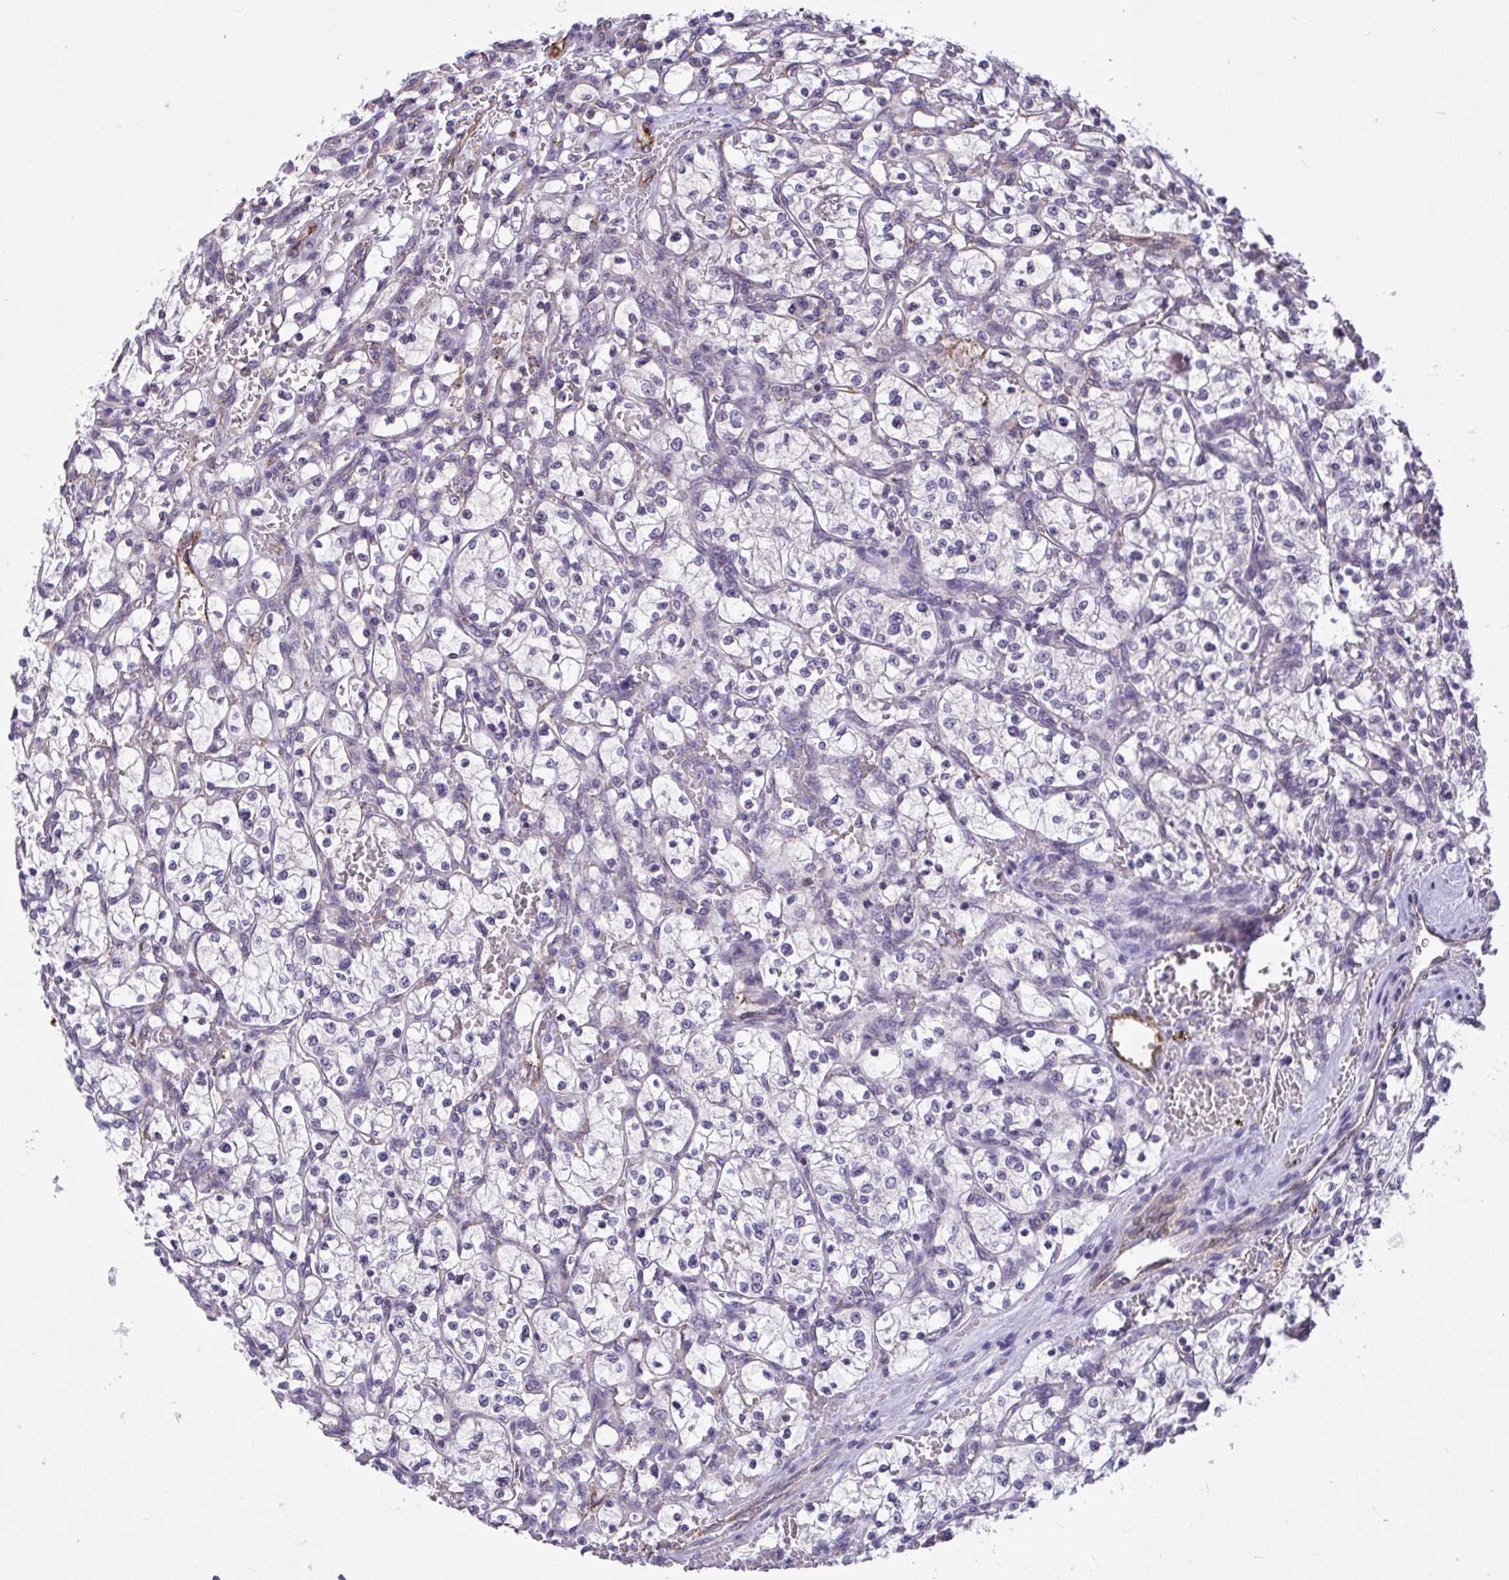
{"staining": {"intensity": "negative", "quantity": "none", "location": "none"}, "tissue": "renal cancer", "cell_type": "Tumor cells", "image_type": "cancer", "snomed": [{"axis": "morphology", "description": "Adenocarcinoma, NOS"}, {"axis": "topography", "description": "Kidney"}], "caption": "This is an immunohistochemistry histopathology image of adenocarcinoma (renal). There is no positivity in tumor cells.", "gene": "SEMA6B", "patient": {"sex": "female", "age": 64}}